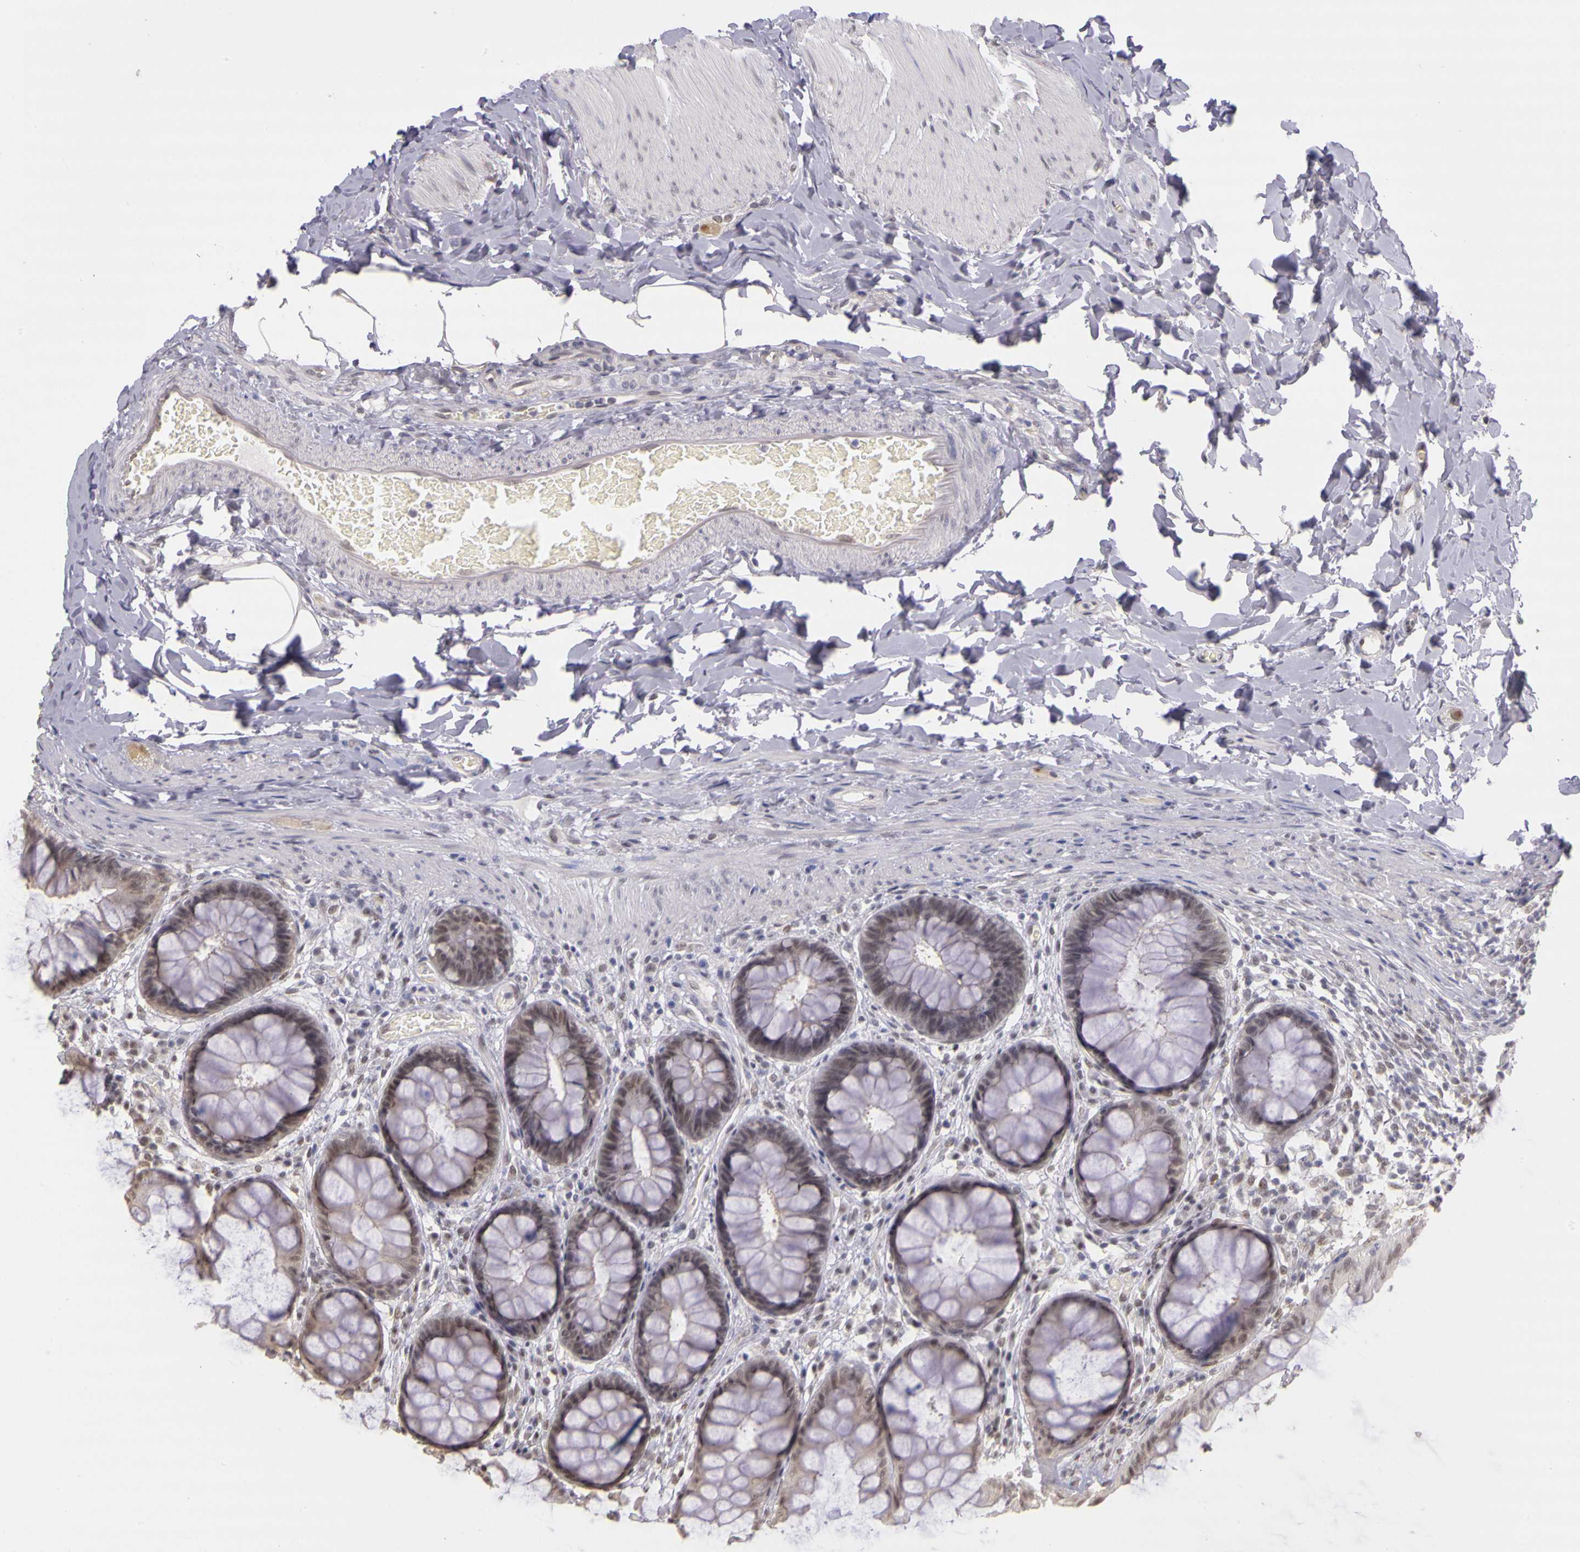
{"staining": {"intensity": "moderate", "quantity": "25%-75%", "location": "cytoplasmic/membranous"}, "tissue": "rectum", "cell_type": "Glandular cells", "image_type": "normal", "snomed": [{"axis": "morphology", "description": "Normal tissue, NOS"}, {"axis": "topography", "description": "Rectum"}], "caption": "The image exhibits immunohistochemical staining of normal rectum. There is moderate cytoplasmic/membranous expression is identified in approximately 25%-75% of glandular cells.", "gene": "WDR13", "patient": {"sex": "female", "age": 46}}